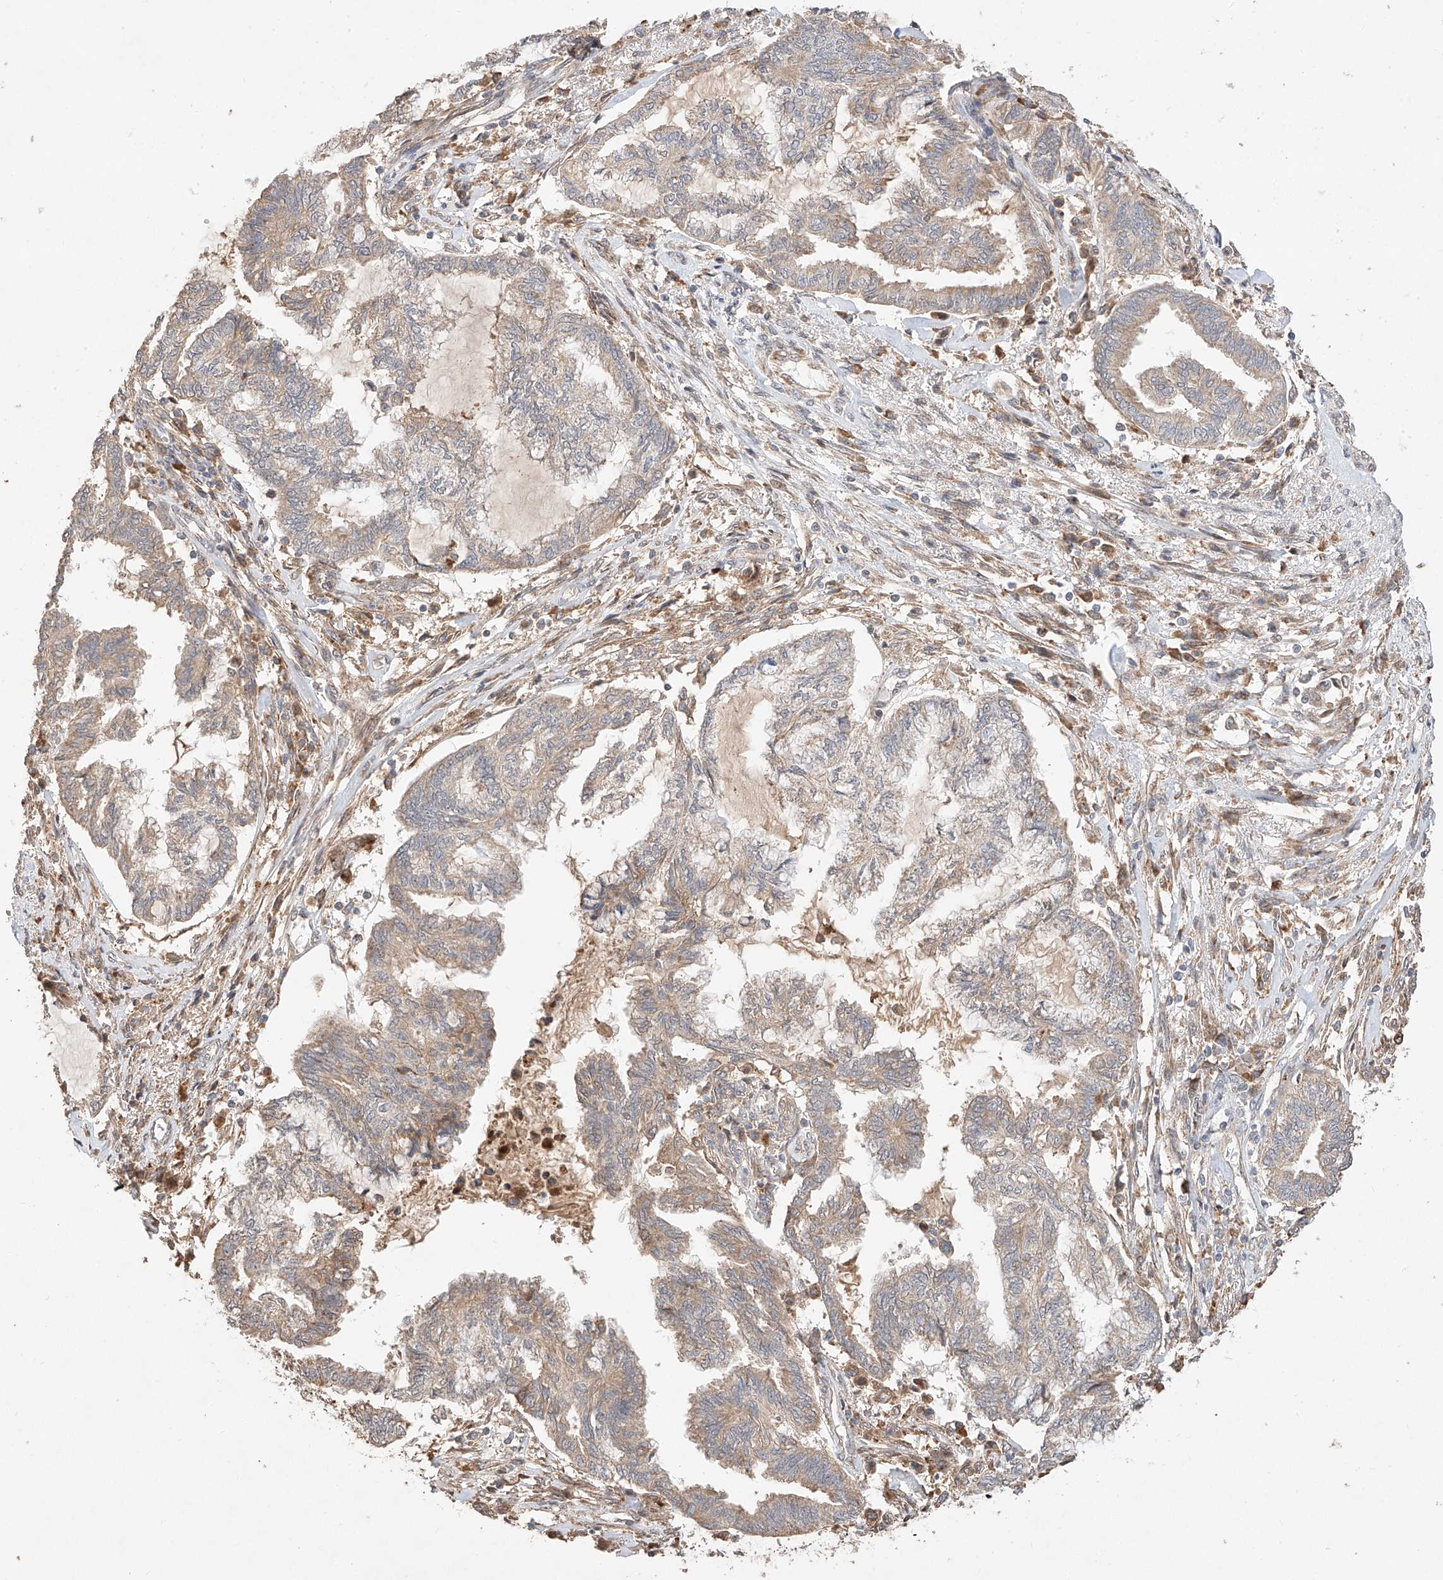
{"staining": {"intensity": "weak", "quantity": "25%-75%", "location": "cytoplasmic/membranous"}, "tissue": "endometrial cancer", "cell_type": "Tumor cells", "image_type": "cancer", "snomed": [{"axis": "morphology", "description": "Adenocarcinoma, NOS"}, {"axis": "topography", "description": "Endometrium"}], "caption": "Immunohistochemistry staining of endometrial cancer (adenocarcinoma), which displays low levels of weak cytoplasmic/membranous positivity in about 25%-75% of tumor cells indicating weak cytoplasmic/membranous protein positivity. The staining was performed using DAB (3,3'-diaminobenzidine) (brown) for protein detection and nuclei were counterstained in hematoxylin (blue).", "gene": "SUSD6", "patient": {"sex": "female", "age": 86}}